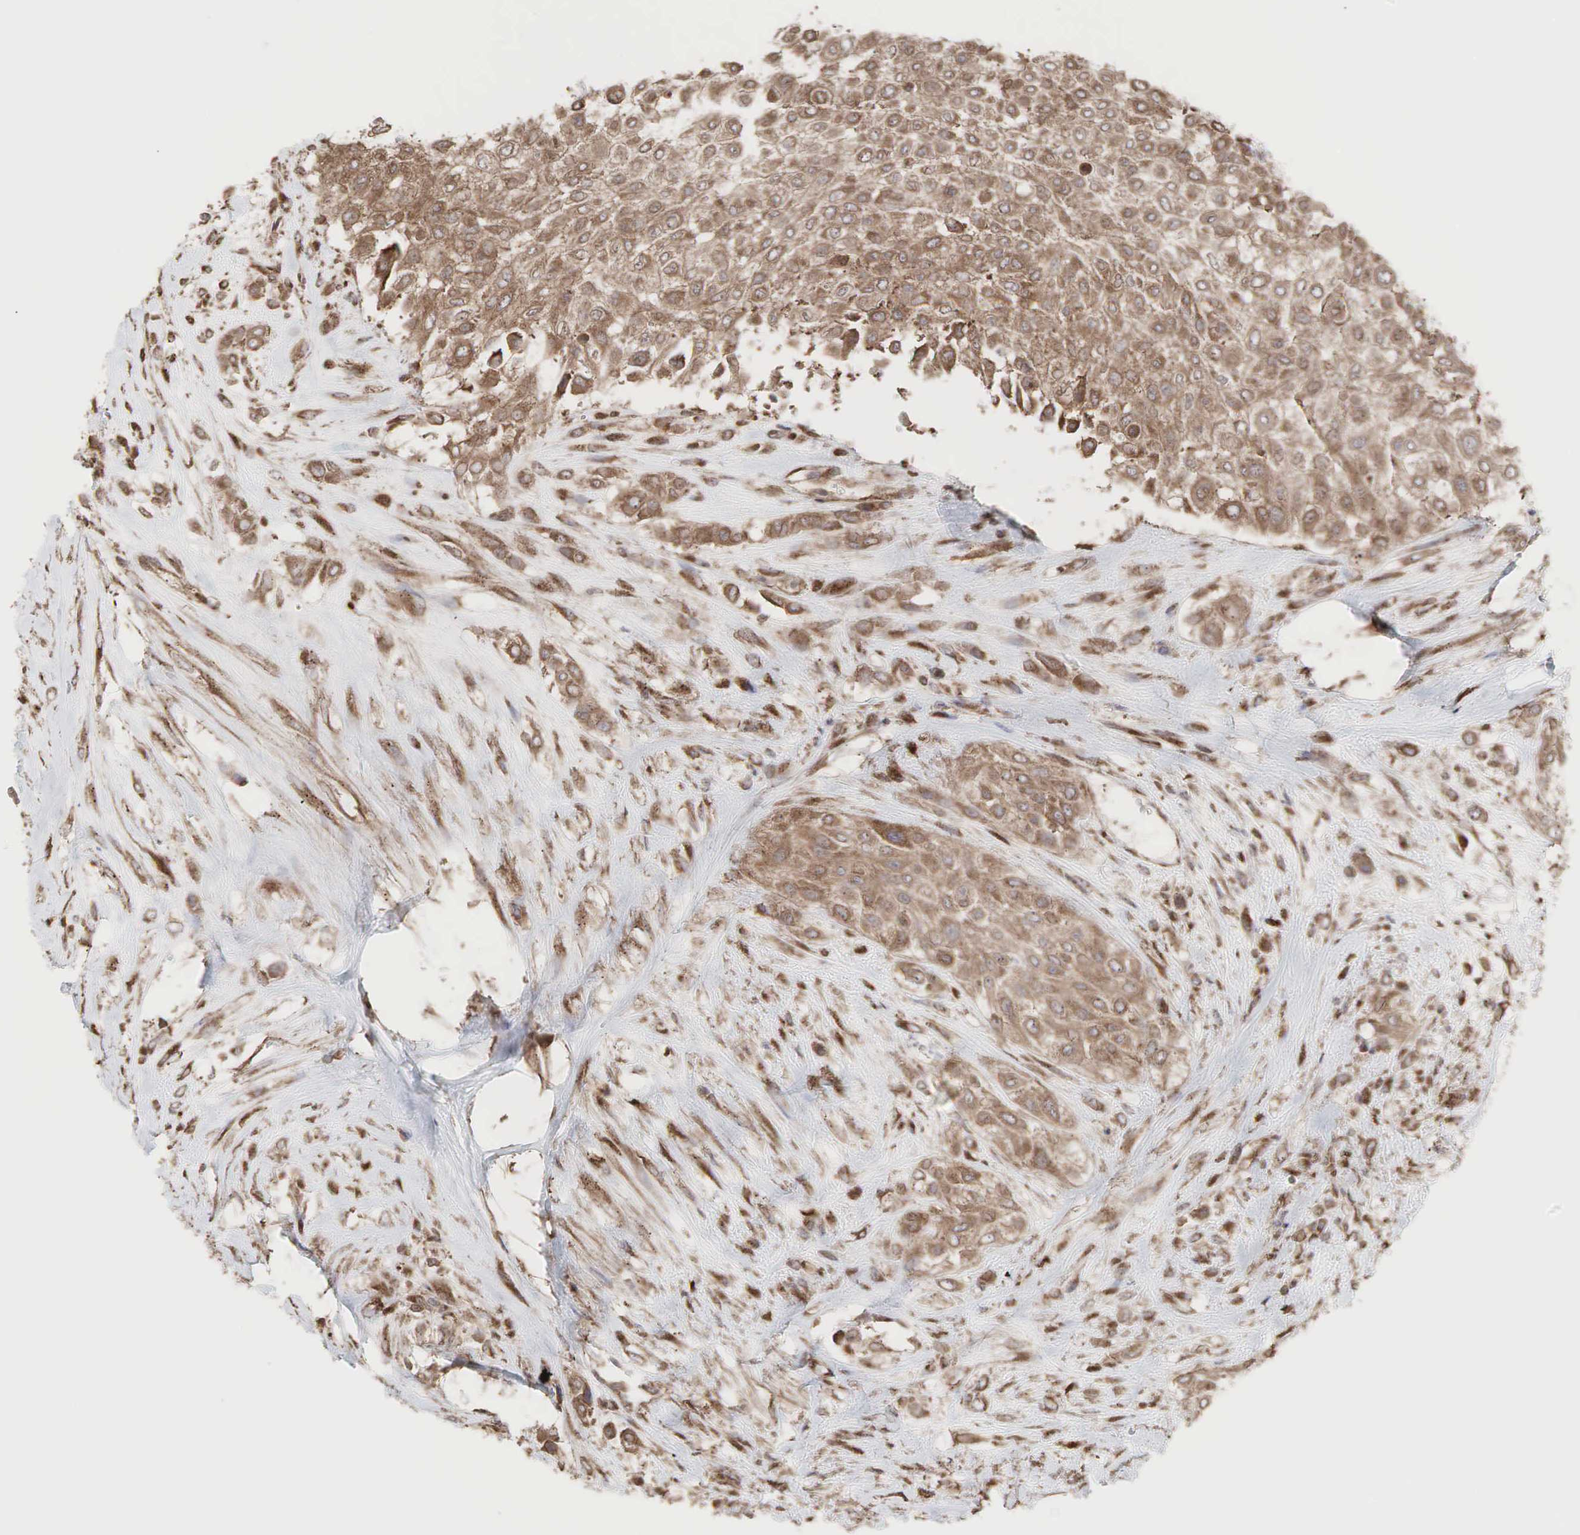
{"staining": {"intensity": "moderate", "quantity": ">75%", "location": "cytoplasmic/membranous"}, "tissue": "urothelial cancer", "cell_type": "Tumor cells", "image_type": "cancer", "snomed": [{"axis": "morphology", "description": "Urothelial carcinoma, High grade"}, {"axis": "topography", "description": "Urinary bladder"}], "caption": "Urothelial carcinoma (high-grade) was stained to show a protein in brown. There is medium levels of moderate cytoplasmic/membranous expression in approximately >75% of tumor cells.", "gene": "PABPC5", "patient": {"sex": "male", "age": 57}}